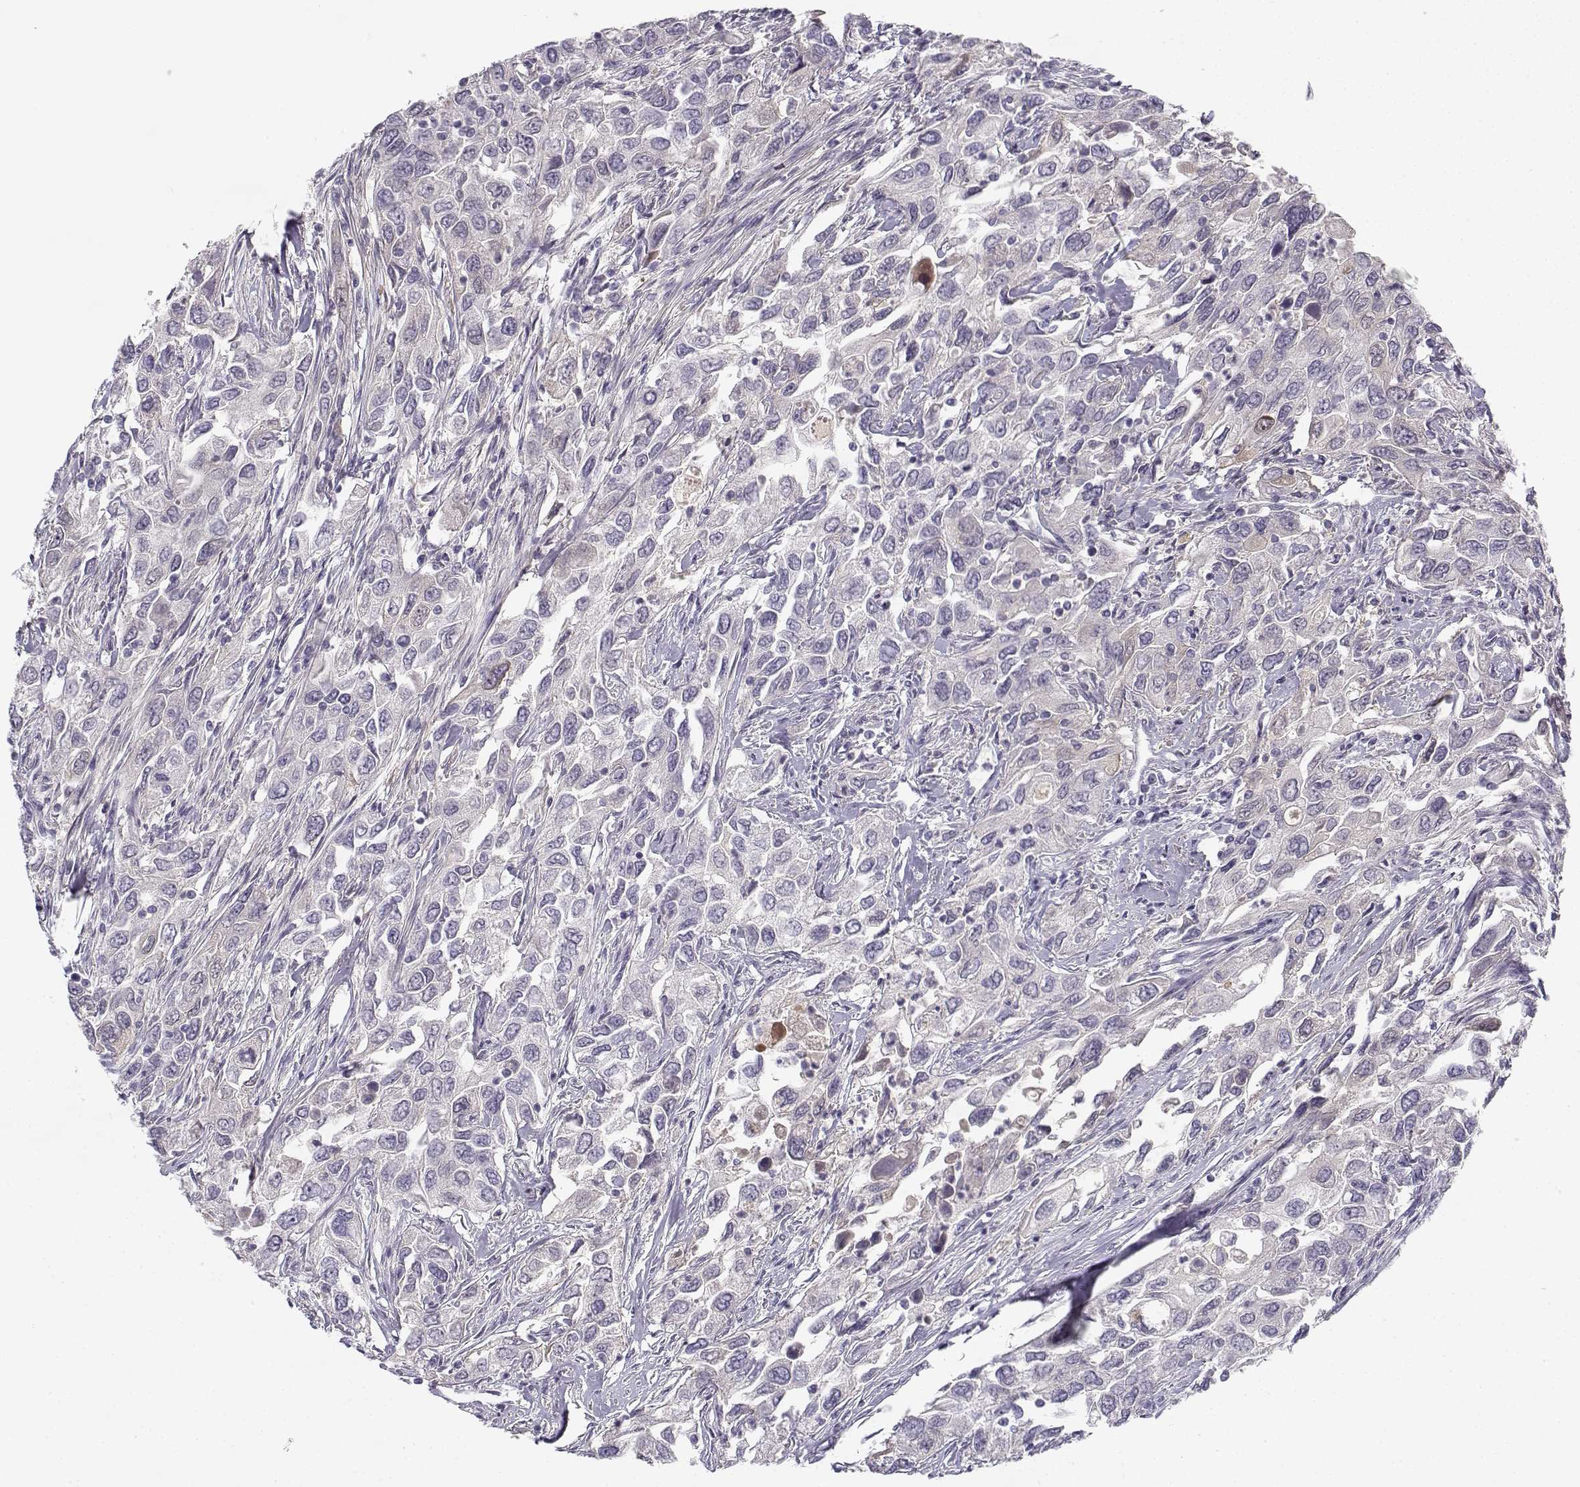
{"staining": {"intensity": "negative", "quantity": "none", "location": "none"}, "tissue": "urothelial cancer", "cell_type": "Tumor cells", "image_type": "cancer", "snomed": [{"axis": "morphology", "description": "Urothelial carcinoma, High grade"}, {"axis": "topography", "description": "Urinary bladder"}], "caption": "Immunohistochemical staining of urothelial carcinoma (high-grade) exhibits no significant positivity in tumor cells.", "gene": "CREB3L3", "patient": {"sex": "male", "age": 76}}